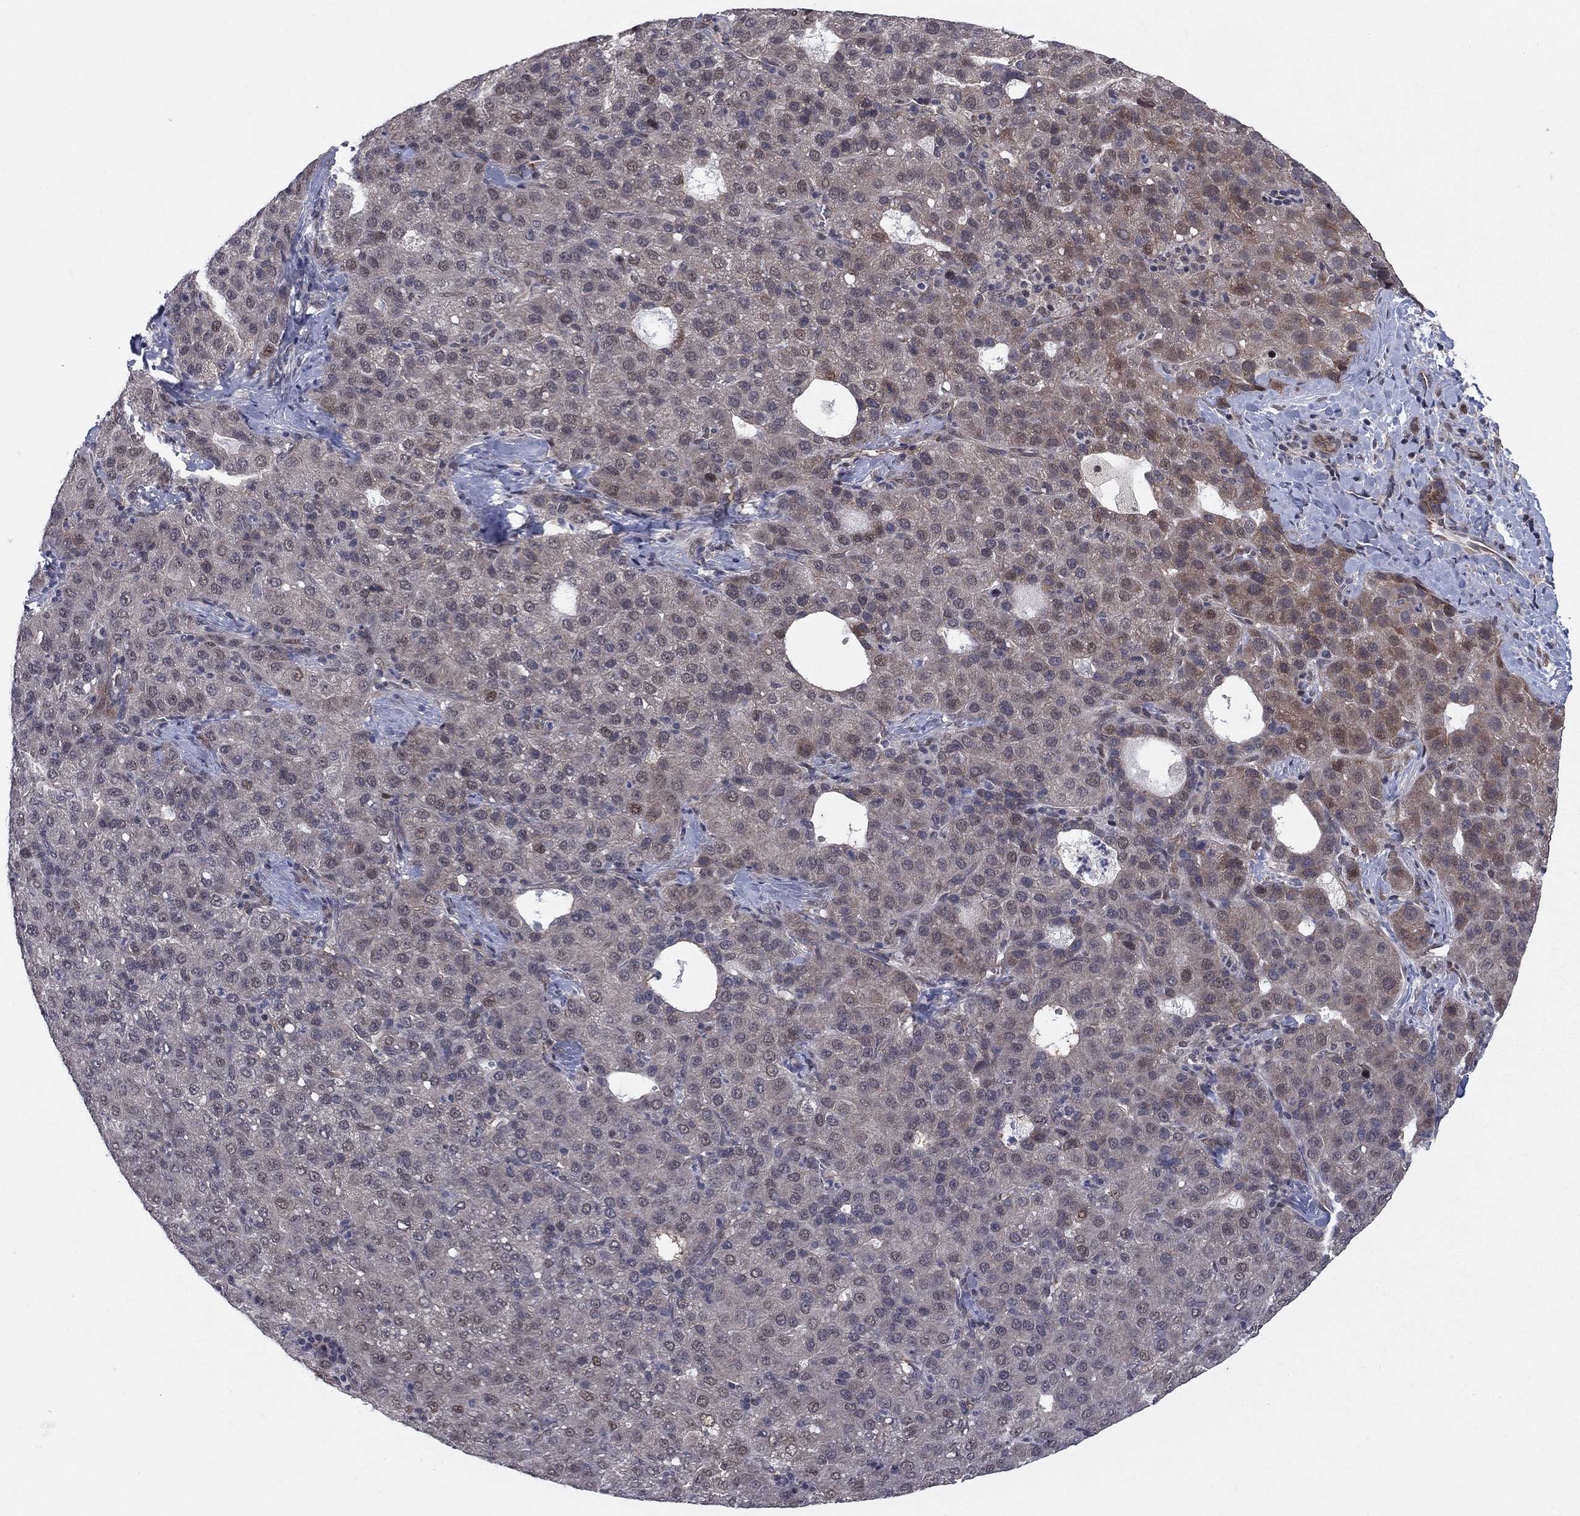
{"staining": {"intensity": "moderate", "quantity": "<25%", "location": "cytoplasmic/membranous"}, "tissue": "liver cancer", "cell_type": "Tumor cells", "image_type": "cancer", "snomed": [{"axis": "morphology", "description": "Carcinoma, Hepatocellular, NOS"}, {"axis": "topography", "description": "Liver"}], "caption": "Protein analysis of hepatocellular carcinoma (liver) tissue shows moderate cytoplasmic/membranous expression in approximately <25% of tumor cells.", "gene": "PSMC1", "patient": {"sex": "male", "age": 65}}